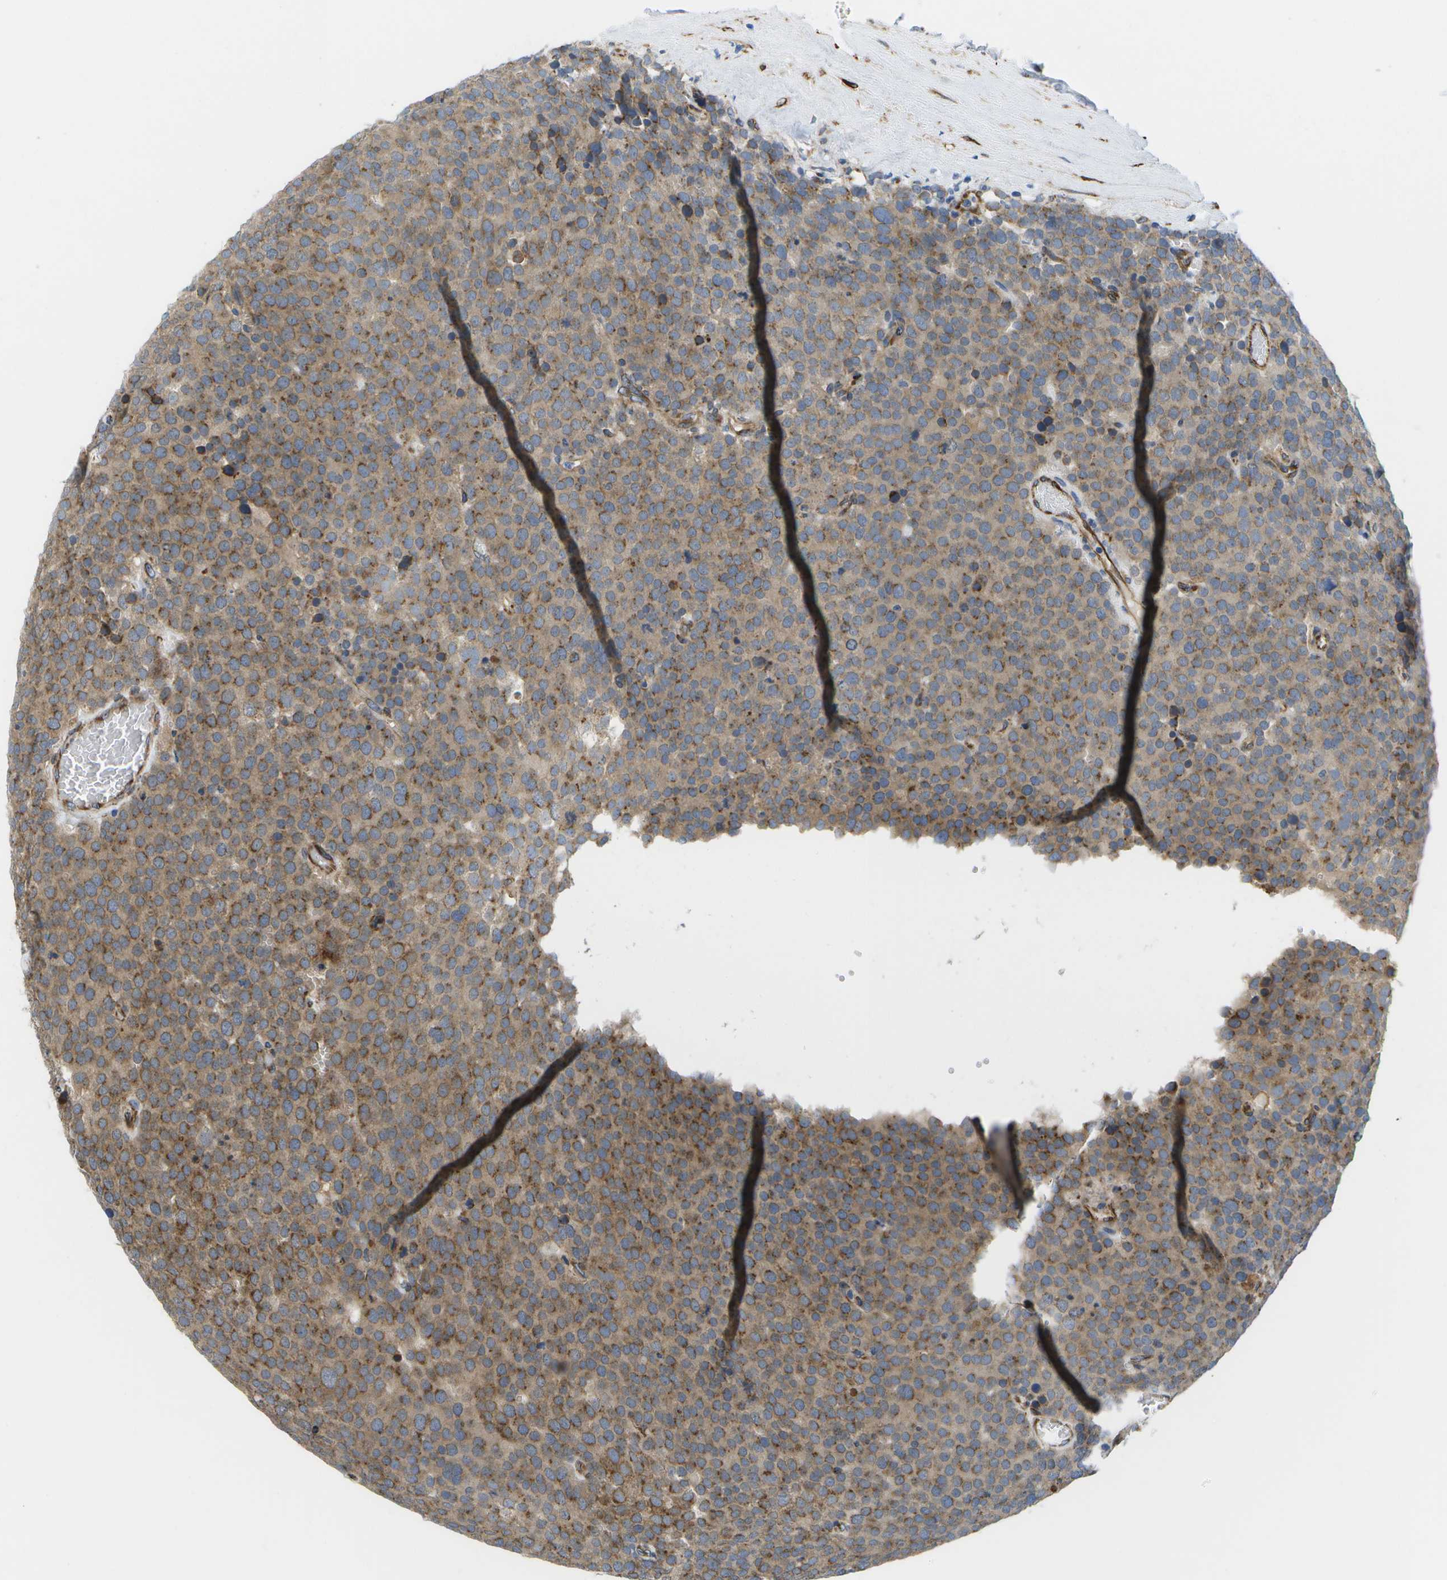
{"staining": {"intensity": "moderate", "quantity": ">75%", "location": "cytoplasmic/membranous"}, "tissue": "testis cancer", "cell_type": "Tumor cells", "image_type": "cancer", "snomed": [{"axis": "morphology", "description": "Normal tissue, NOS"}, {"axis": "morphology", "description": "Seminoma, NOS"}, {"axis": "topography", "description": "Testis"}], "caption": "A high-resolution photomicrograph shows IHC staining of testis seminoma, which exhibits moderate cytoplasmic/membranous expression in approximately >75% of tumor cells.", "gene": "ZDHHC17", "patient": {"sex": "male", "age": 71}}